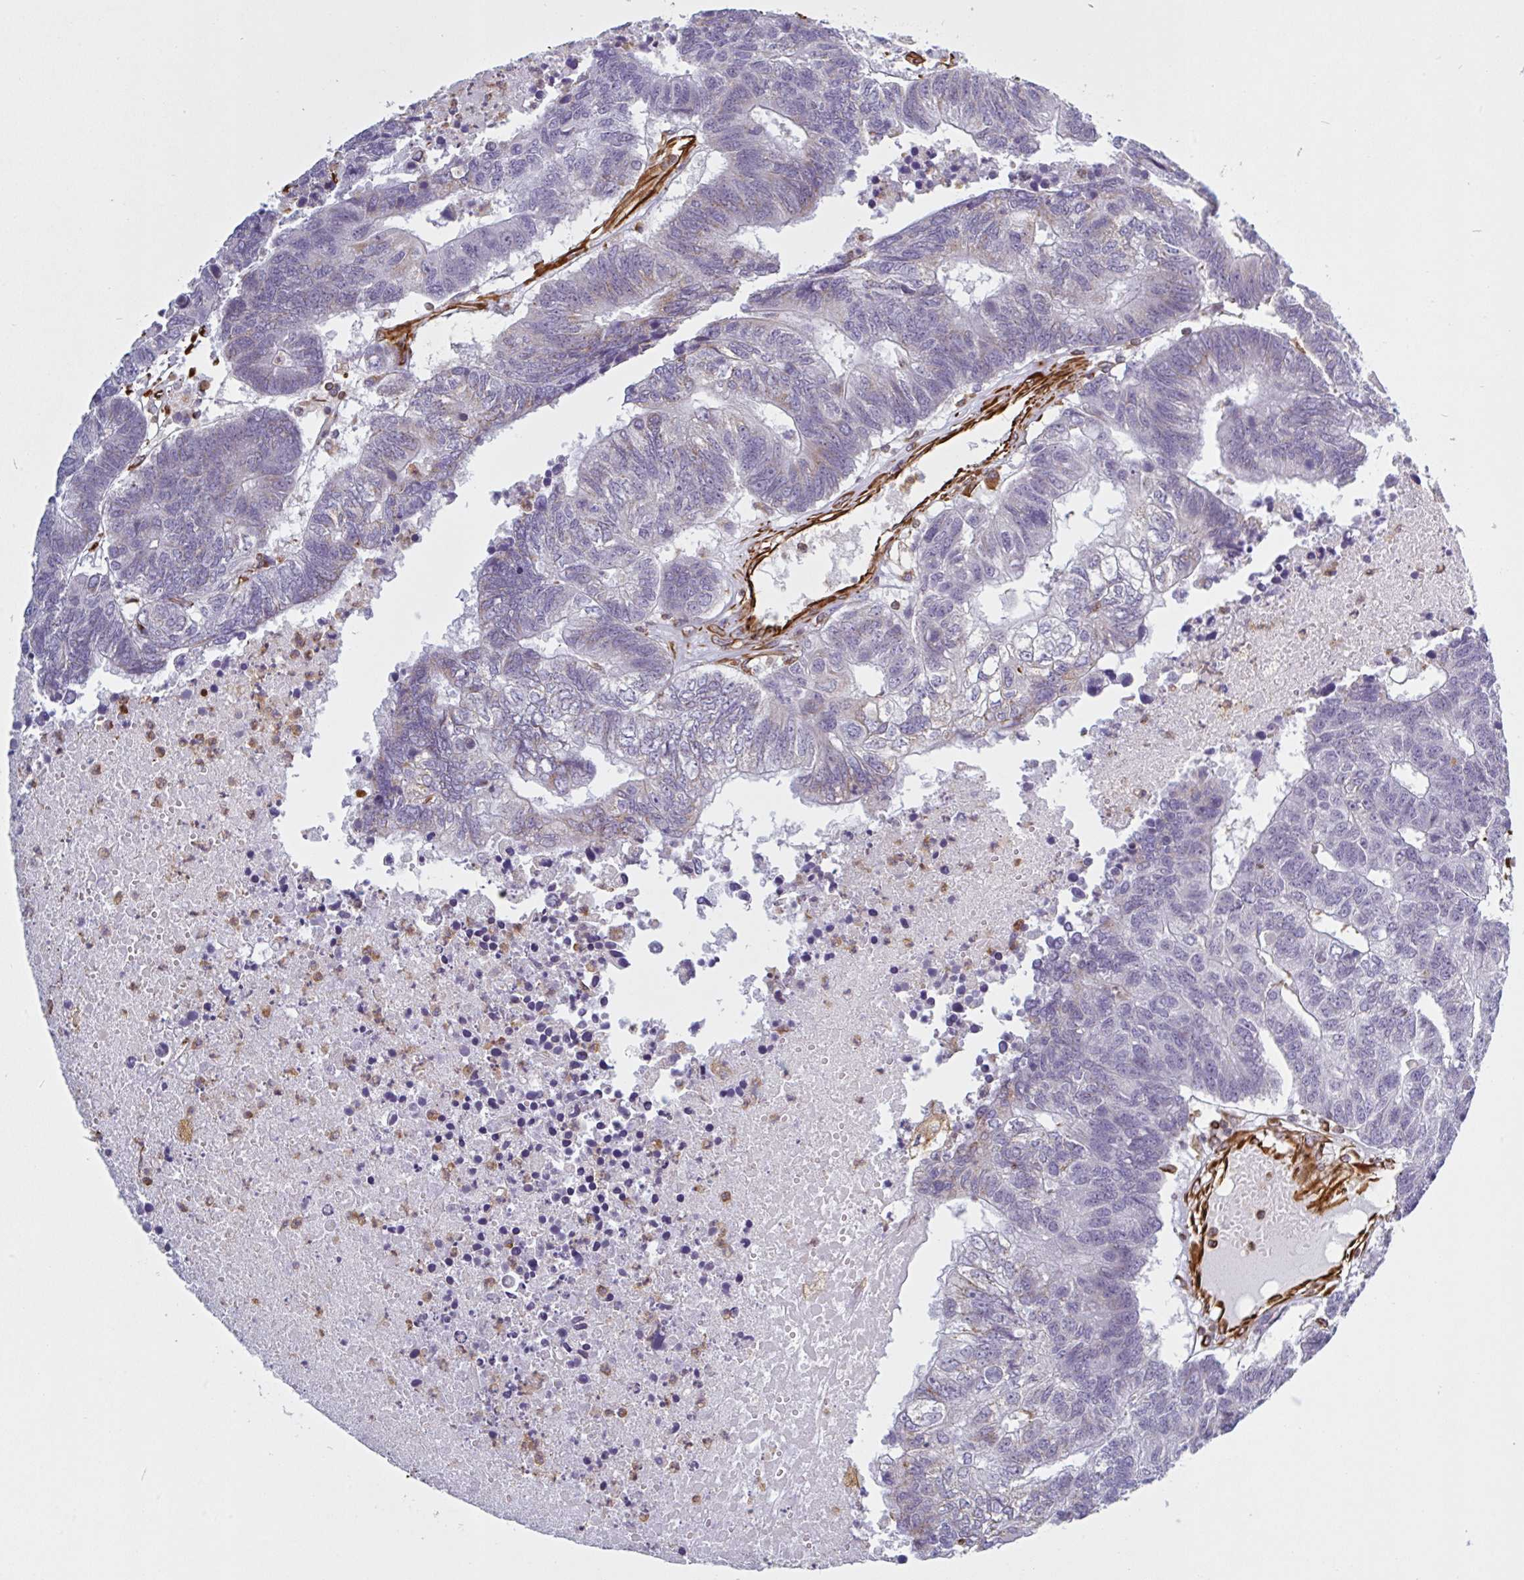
{"staining": {"intensity": "negative", "quantity": "none", "location": "none"}, "tissue": "colorectal cancer", "cell_type": "Tumor cells", "image_type": "cancer", "snomed": [{"axis": "morphology", "description": "Adenocarcinoma, NOS"}, {"axis": "topography", "description": "Colon"}], "caption": "Immunohistochemistry (IHC) histopathology image of neoplastic tissue: colorectal adenocarcinoma stained with DAB displays no significant protein positivity in tumor cells. (Immunohistochemistry (IHC), brightfield microscopy, high magnification).", "gene": "PPFIA1", "patient": {"sex": "female", "age": 48}}